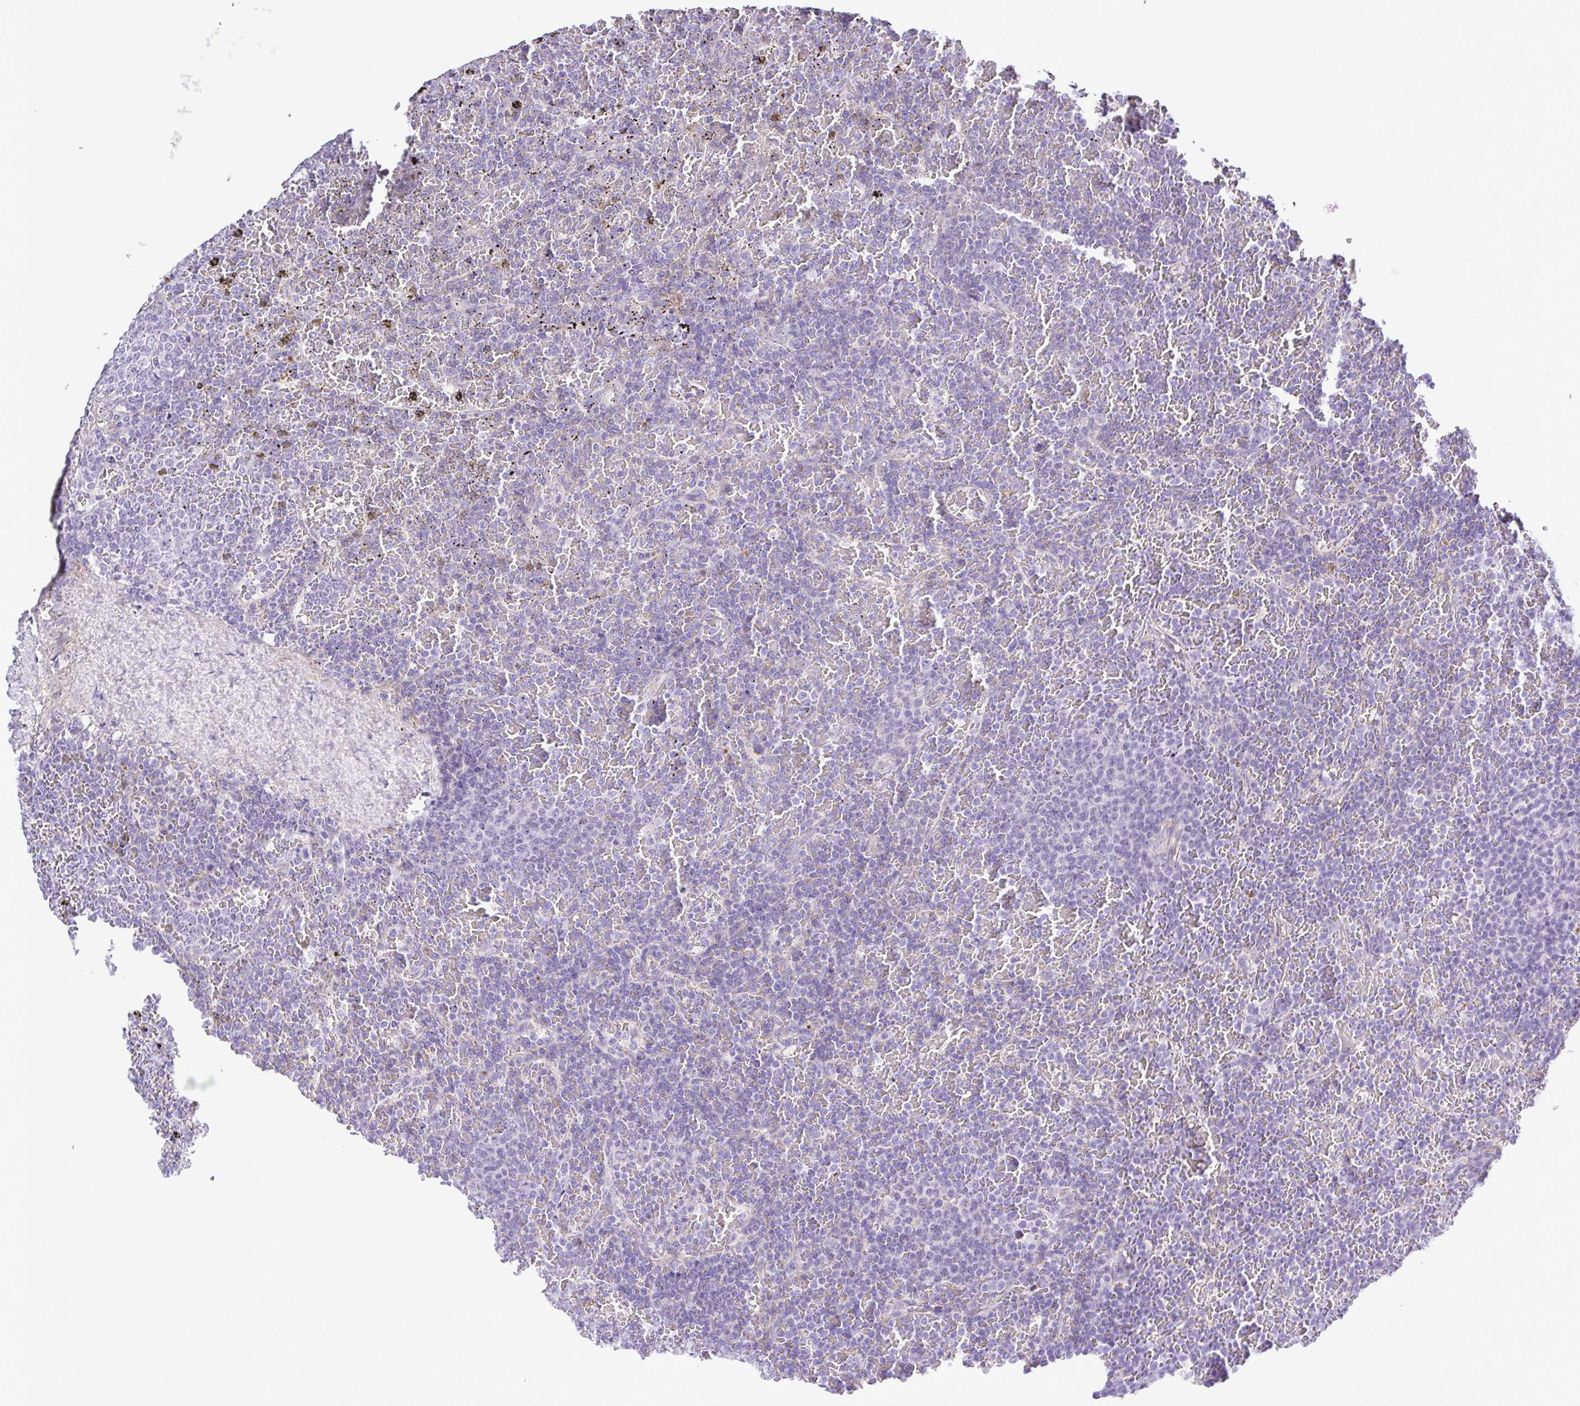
{"staining": {"intensity": "negative", "quantity": "none", "location": "none"}, "tissue": "lymphoma", "cell_type": "Tumor cells", "image_type": "cancer", "snomed": [{"axis": "morphology", "description": "Malignant lymphoma, non-Hodgkin's type, Low grade"}, {"axis": "topography", "description": "Spleen"}], "caption": "This histopathology image is of lymphoma stained with IHC to label a protein in brown with the nuclei are counter-stained blue. There is no positivity in tumor cells. Nuclei are stained in blue.", "gene": "GABBR2", "patient": {"sex": "female", "age": 77}}